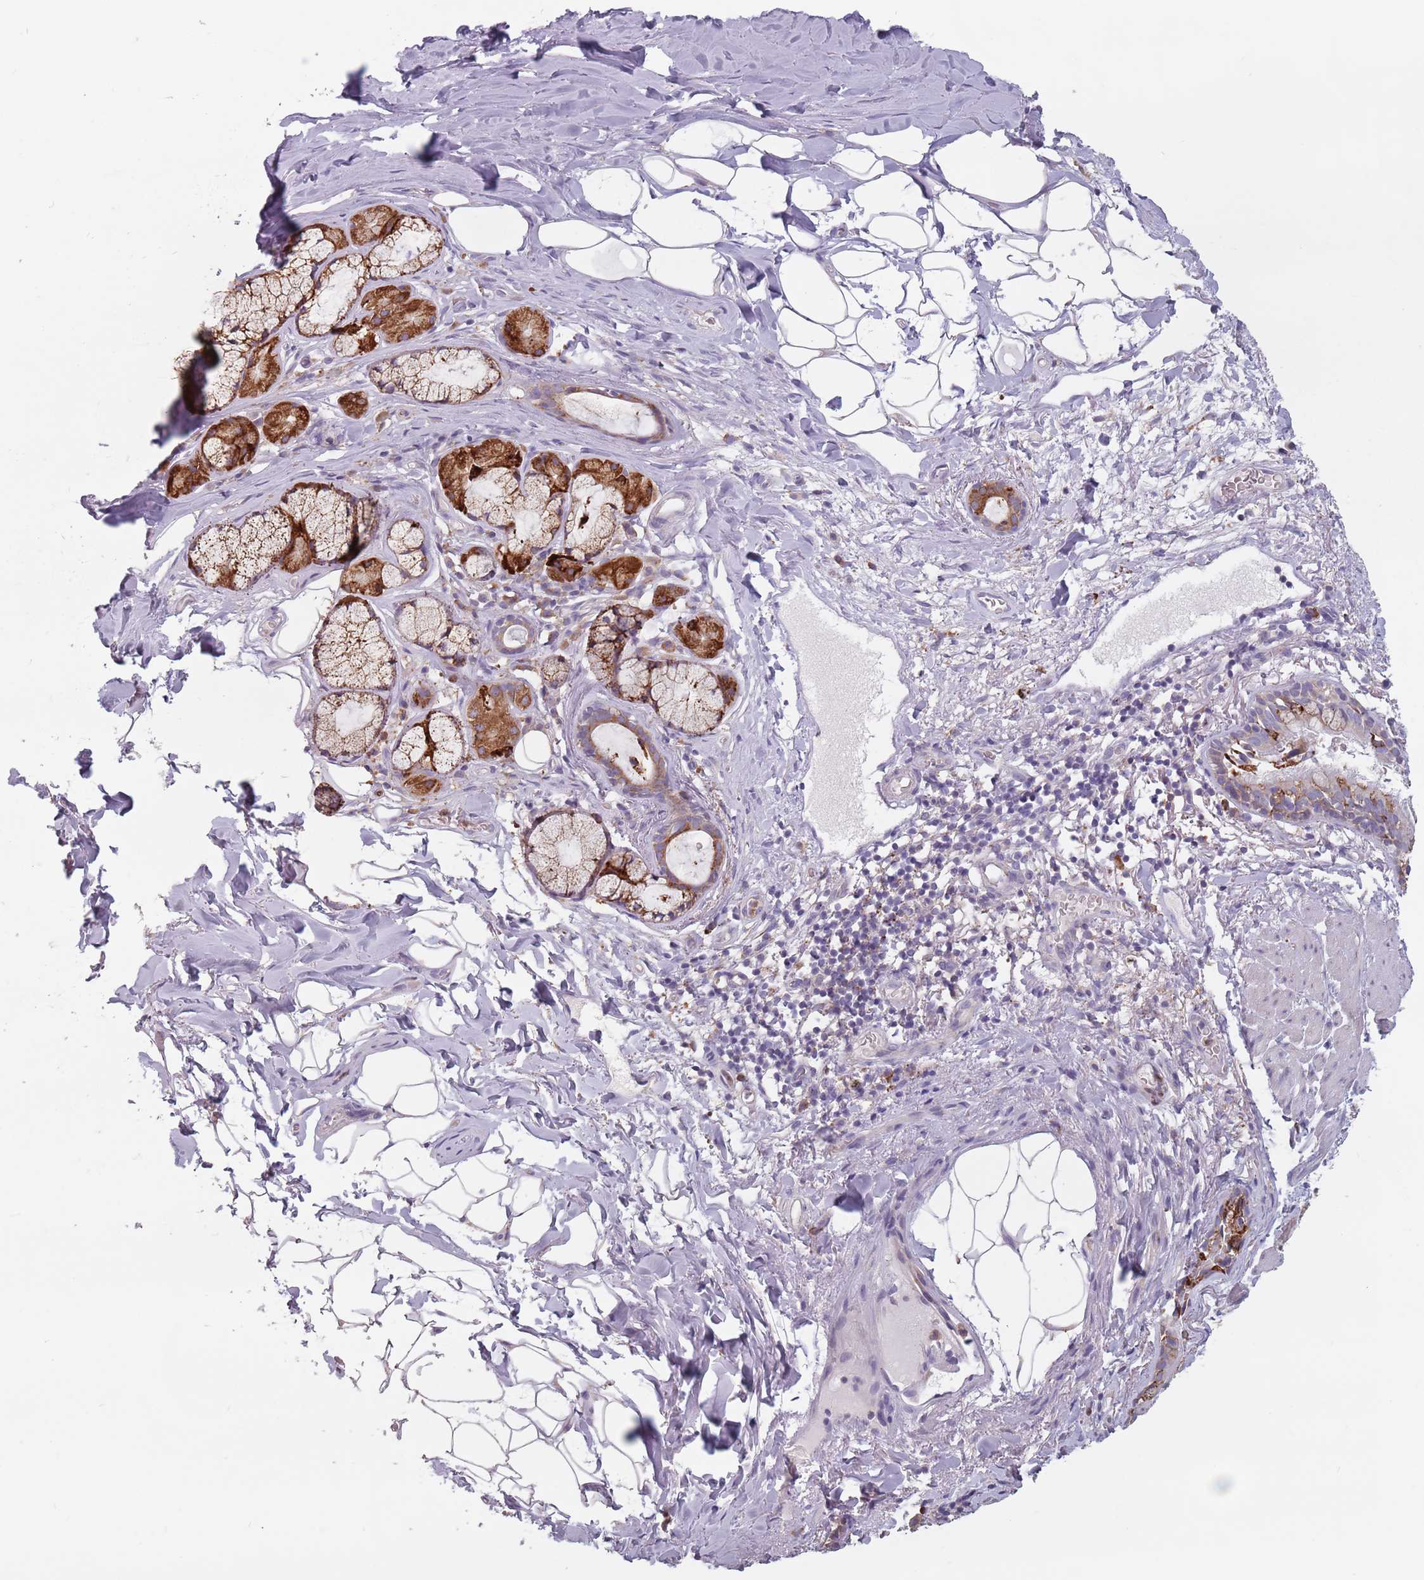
{"staining": {"intensity": "moderate", "quantity": "<25%", "location": "cytoplasmic/membranous"}, "tissue": "bronchus", "cell_type": "Respiratory epithelial cells", "image_type": "normal", "snomed": [{"axis": "morphology", "description": "Normal tissue, NOS"}, {"axis": "topography", "description": "Cartilage tissue"}], "caption": "High-magnification brightfield microscopy of benign bronchus stained with DAB (brown) and counterstained with hematoxylin (blue). respiratory epithelial cells exhibit moderate cytoplasmic/membranous expression is identified in approximately<25% of cells.", "gene": "RPS9", "patient": {"sex": "male", "age": 63}}